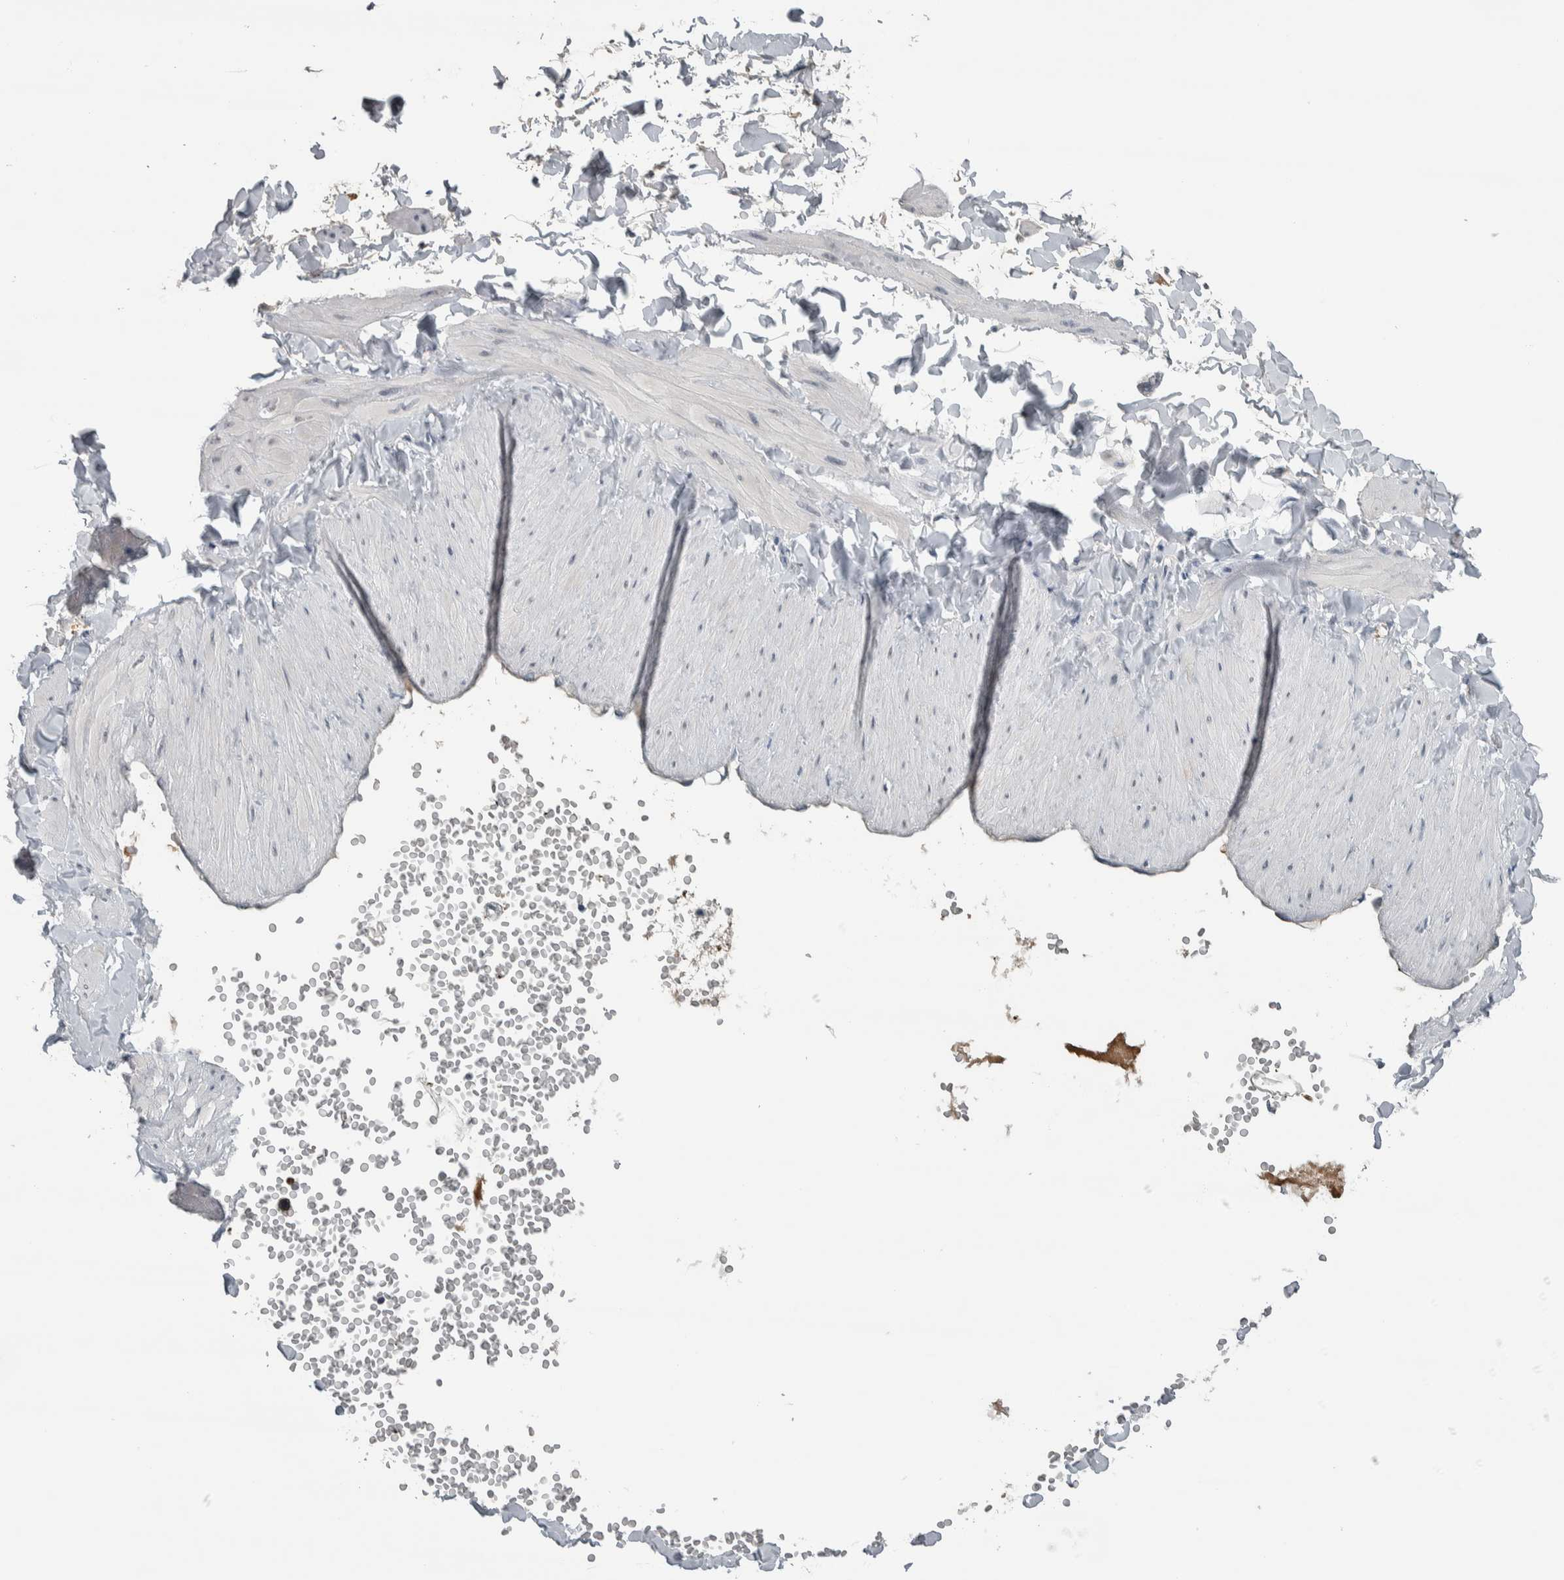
{"staining": {"intensity": "negative", "quantity": "none", "location": "none"}, "tissue": "adipose tissue", "cell_type": "Adipocytes", "image_type": "normal", "snomed": [{"axis": "morphology", "description": "Normal tissue, NOS"}, {"axis": "topography", "description": "Adipose tissue"}, {"axis": "topography", "description": "Vascular tissue"}, {"axis": "topography", "description": "Peripheral nerve tissue"}], "caption": "Adipose tissue was stained to show a protein in brown. There is no significant positivity in adipocytes. (Stains: DAB (3,3'-diaminobenzidine) immunohistochemistry with hematoxylin counter stain, Microscopy: brightfield microscopy at high magnification).", "gene": "CAVIN4", "patient": {"sex": "male", "age": 25}}